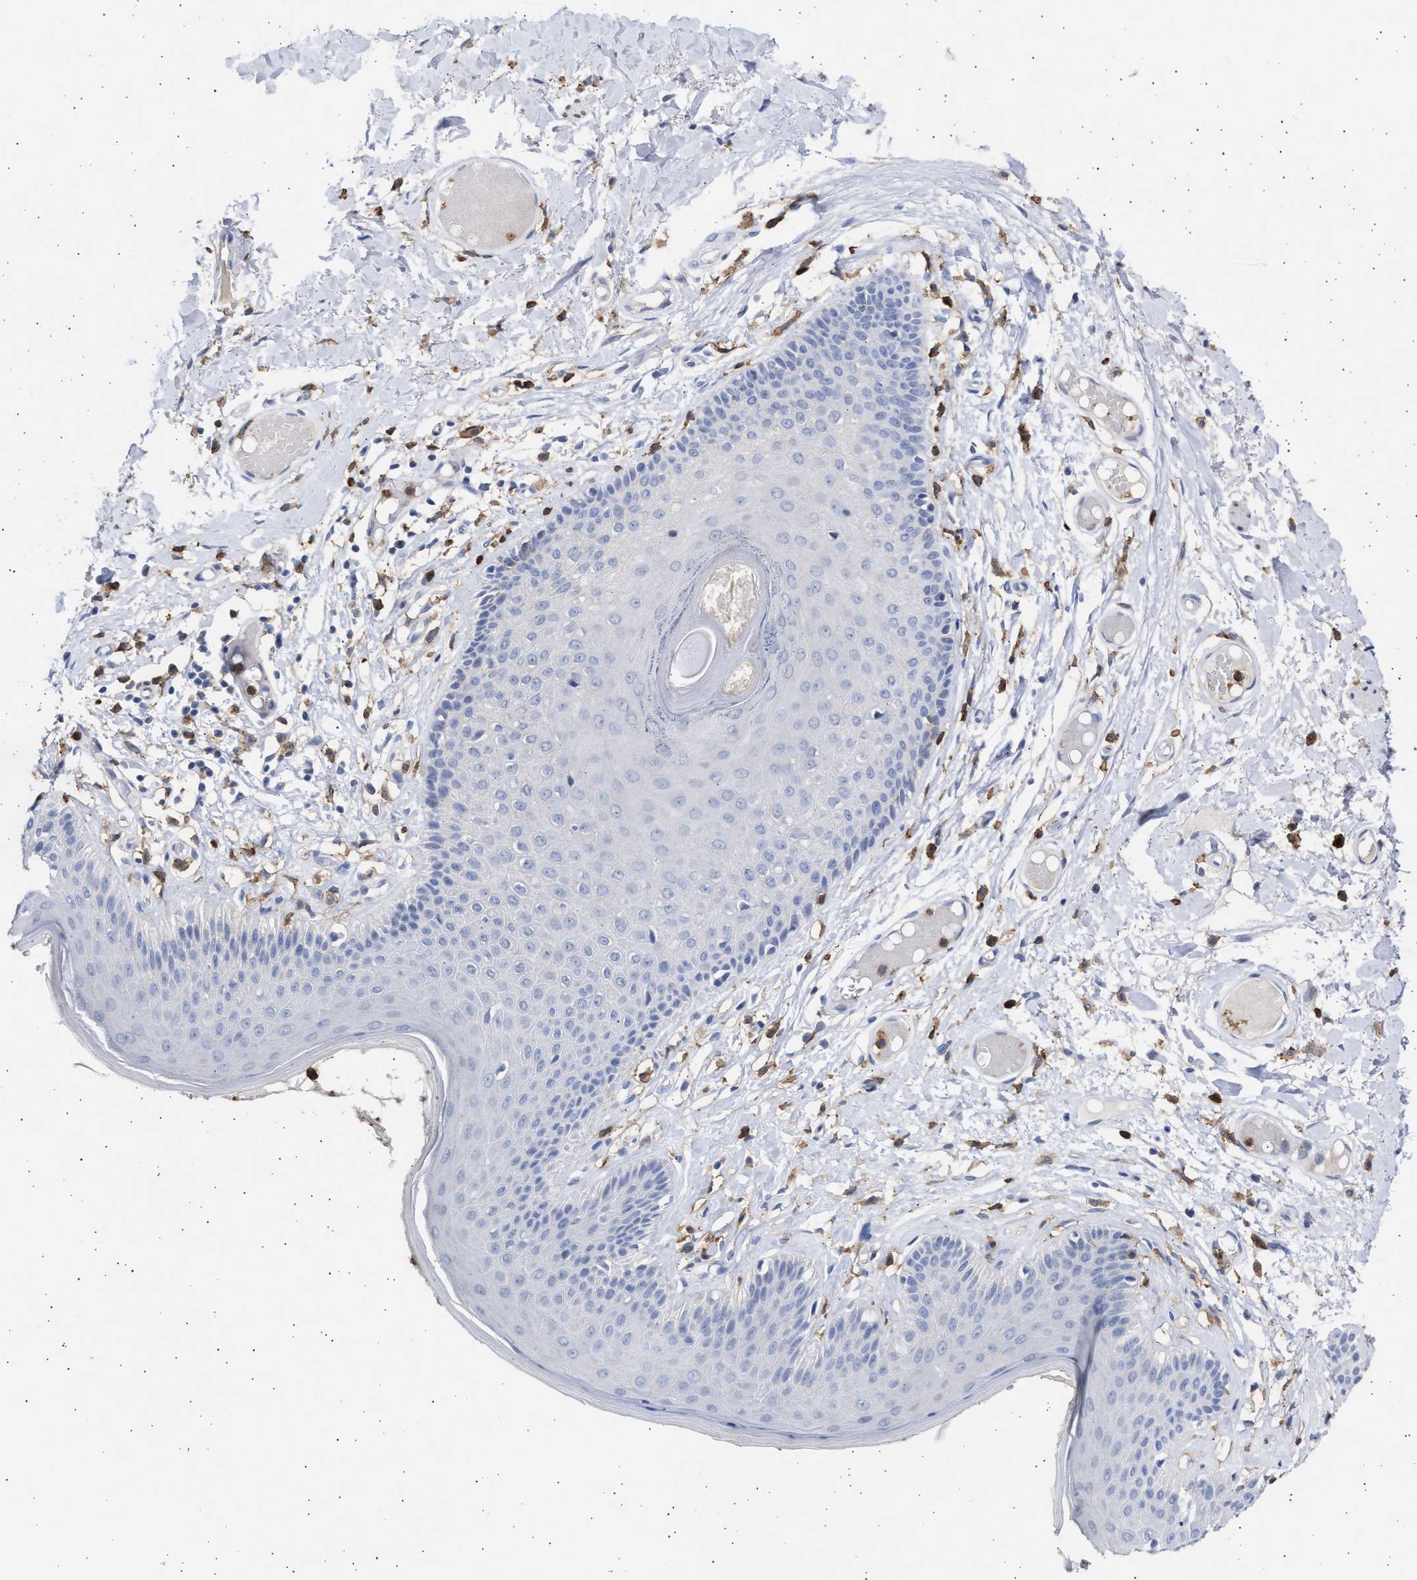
{"staining": {"intensity": "moderate", "quantity": "<25%", "location": "cytoplasmic/membranous"}, "tissue": "skin", "cell_type": "Epidermal cells", "image_type": "normal", "snomed": [{"axis": "morphology", "description": "Normal tissue, NOS"}, {"axis": "topography", "description": "Vulva"}], "caption": "Moderate cytoplasmic/membranous positivity is identified in approximately <25% of epidermal cells in unremarkable skin.", "gene": "FCER1A", "patient": {"sex": "female", "age": 73}}